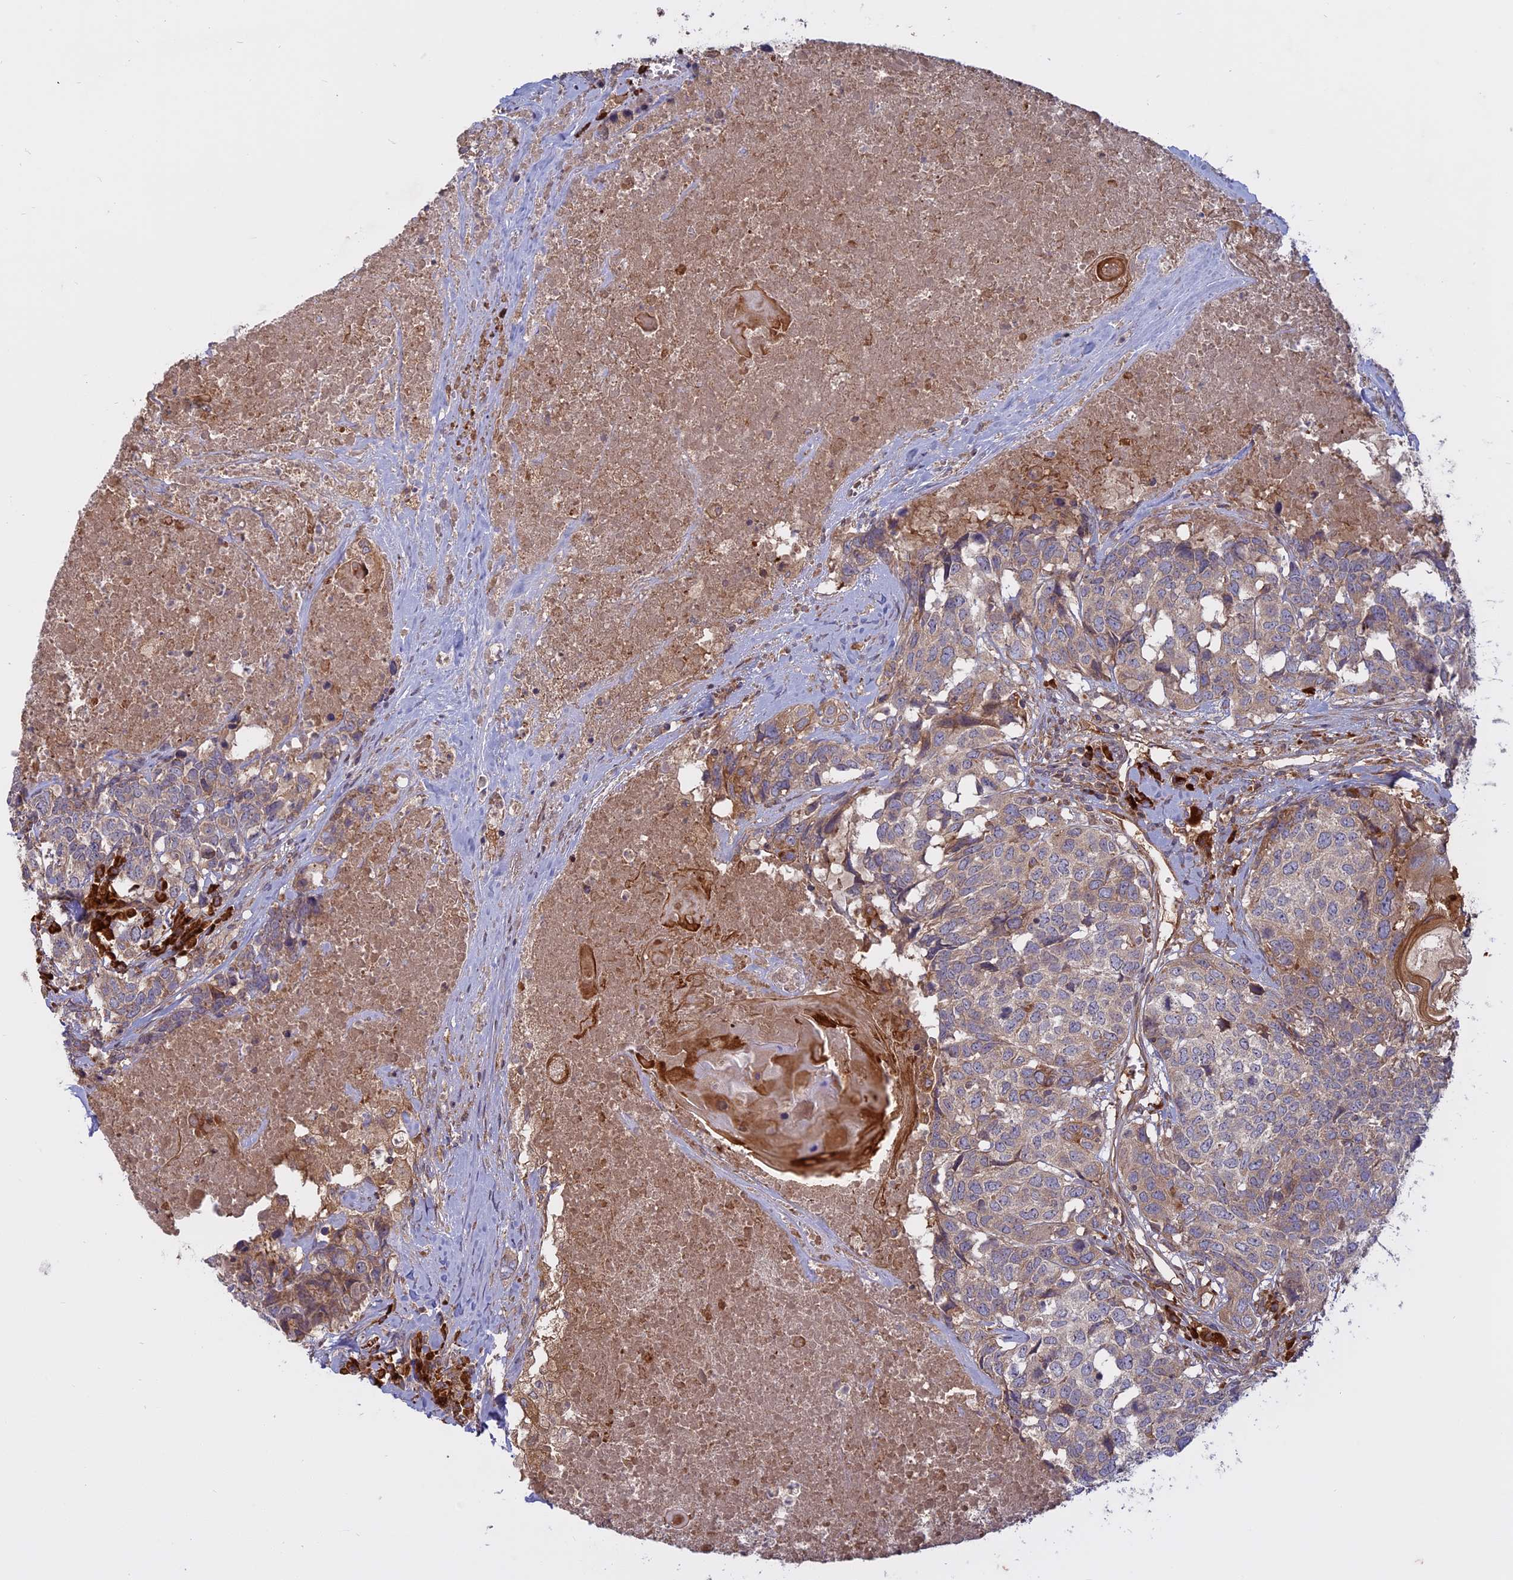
{"staining": {"intensity": "weak", "quantity": ">75%", "location": "cytoplasmic/membranous"}, "tissue": "head and neck cancer", "cell_type": "Tumor cells", "image_type": "cancer", "snomed": [{"axis": "morphology", "description": "Squamous cell carcinoma, NOS"}, {"axis": "topography", "description": "Head-Neck"}], "caption": "Brown immunohistochemical staining in head and neck cancer displays weak cytoplasmic/membranous expression in approximately >75% of tumor cells.", "gene": "TMEM208", "patient": {"sex": "male", "age": 66}}